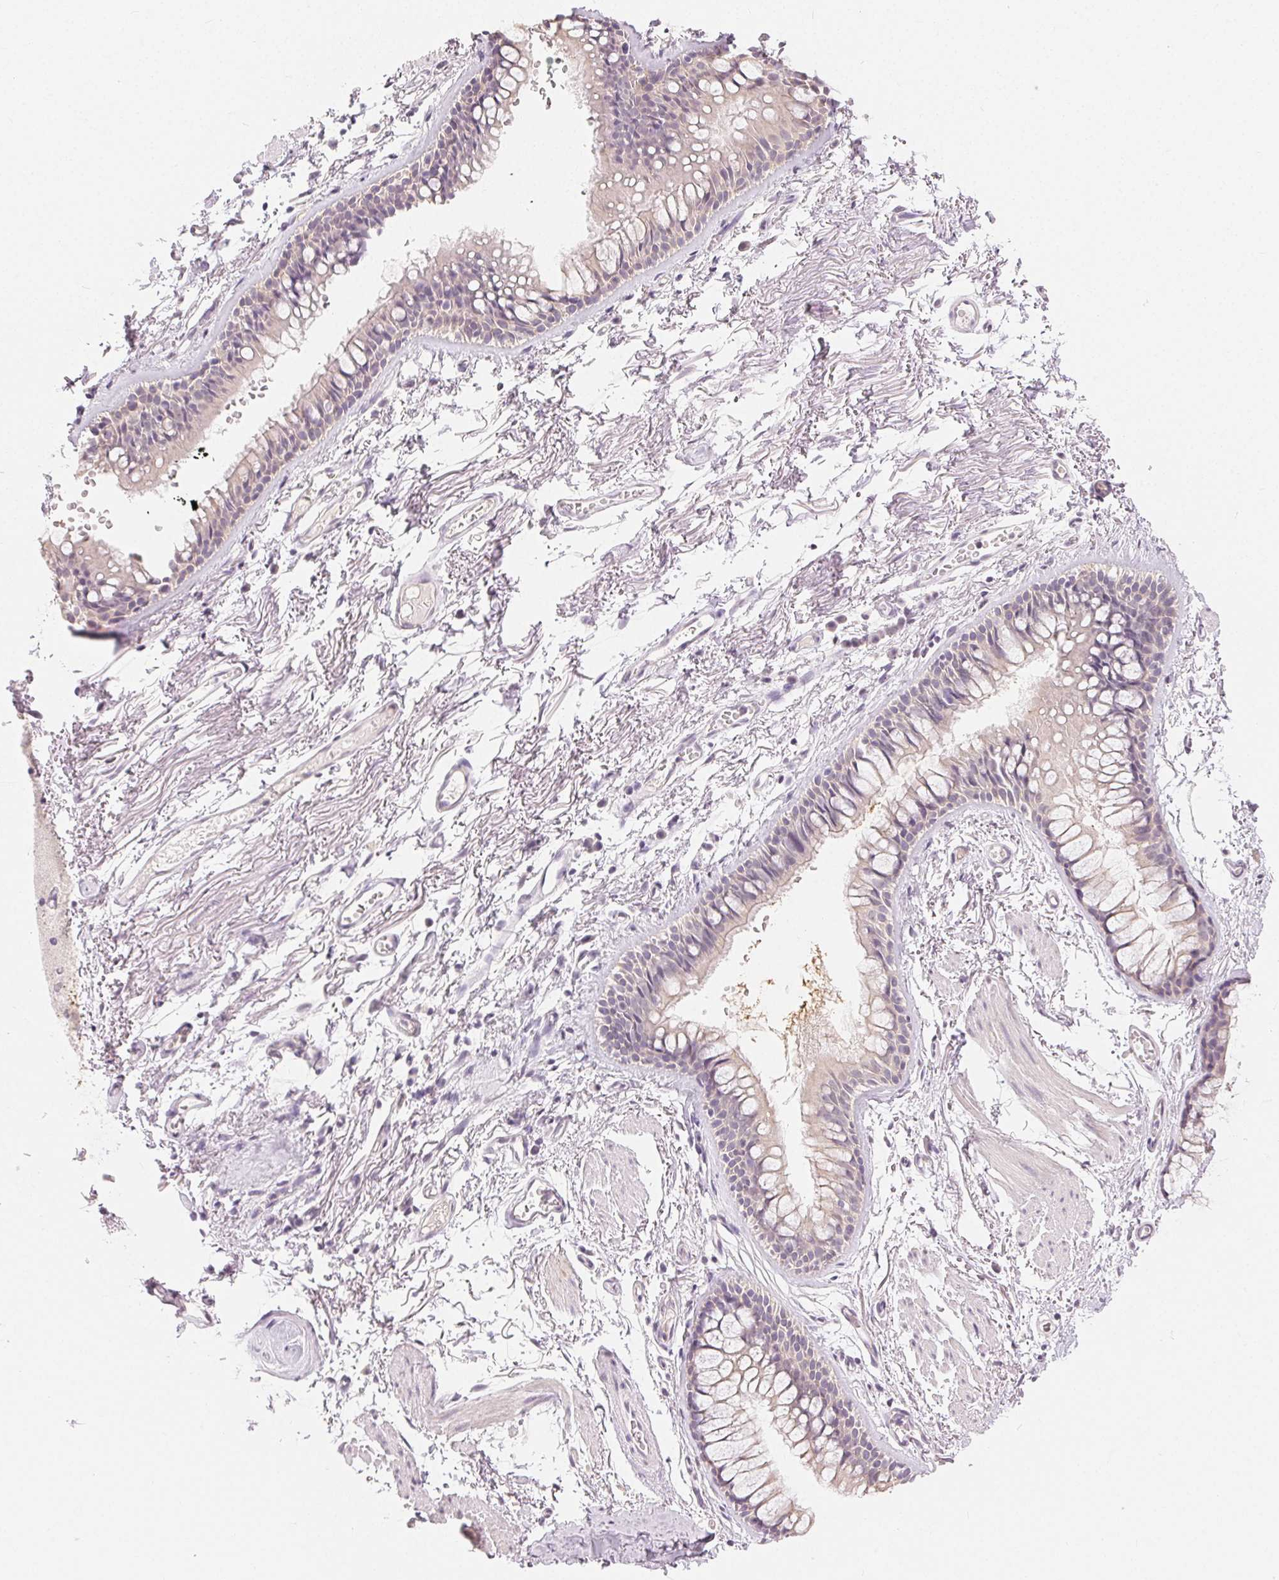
{"staining": {"intensity": "weak", "quantity": "<25%", "location": "cytoplasmic/membranous"}, "tissue": "adipose tissue", "cell_type": "Adipocytes", "image_type": "normal", "snomed": [{"axis": "morphology", "description": "Normal tissue, NOS"}, {"axis": "topography", "description": "Cartilage tissue"}, {"axis": "topography", "description": "Bronchus"}], "caption": "The micrograph demonstrates no staining of adipocytes in unremarkable adipose tissue.", "gene": "SFTPD", "patient": {"sex": "female", "age": 79}}